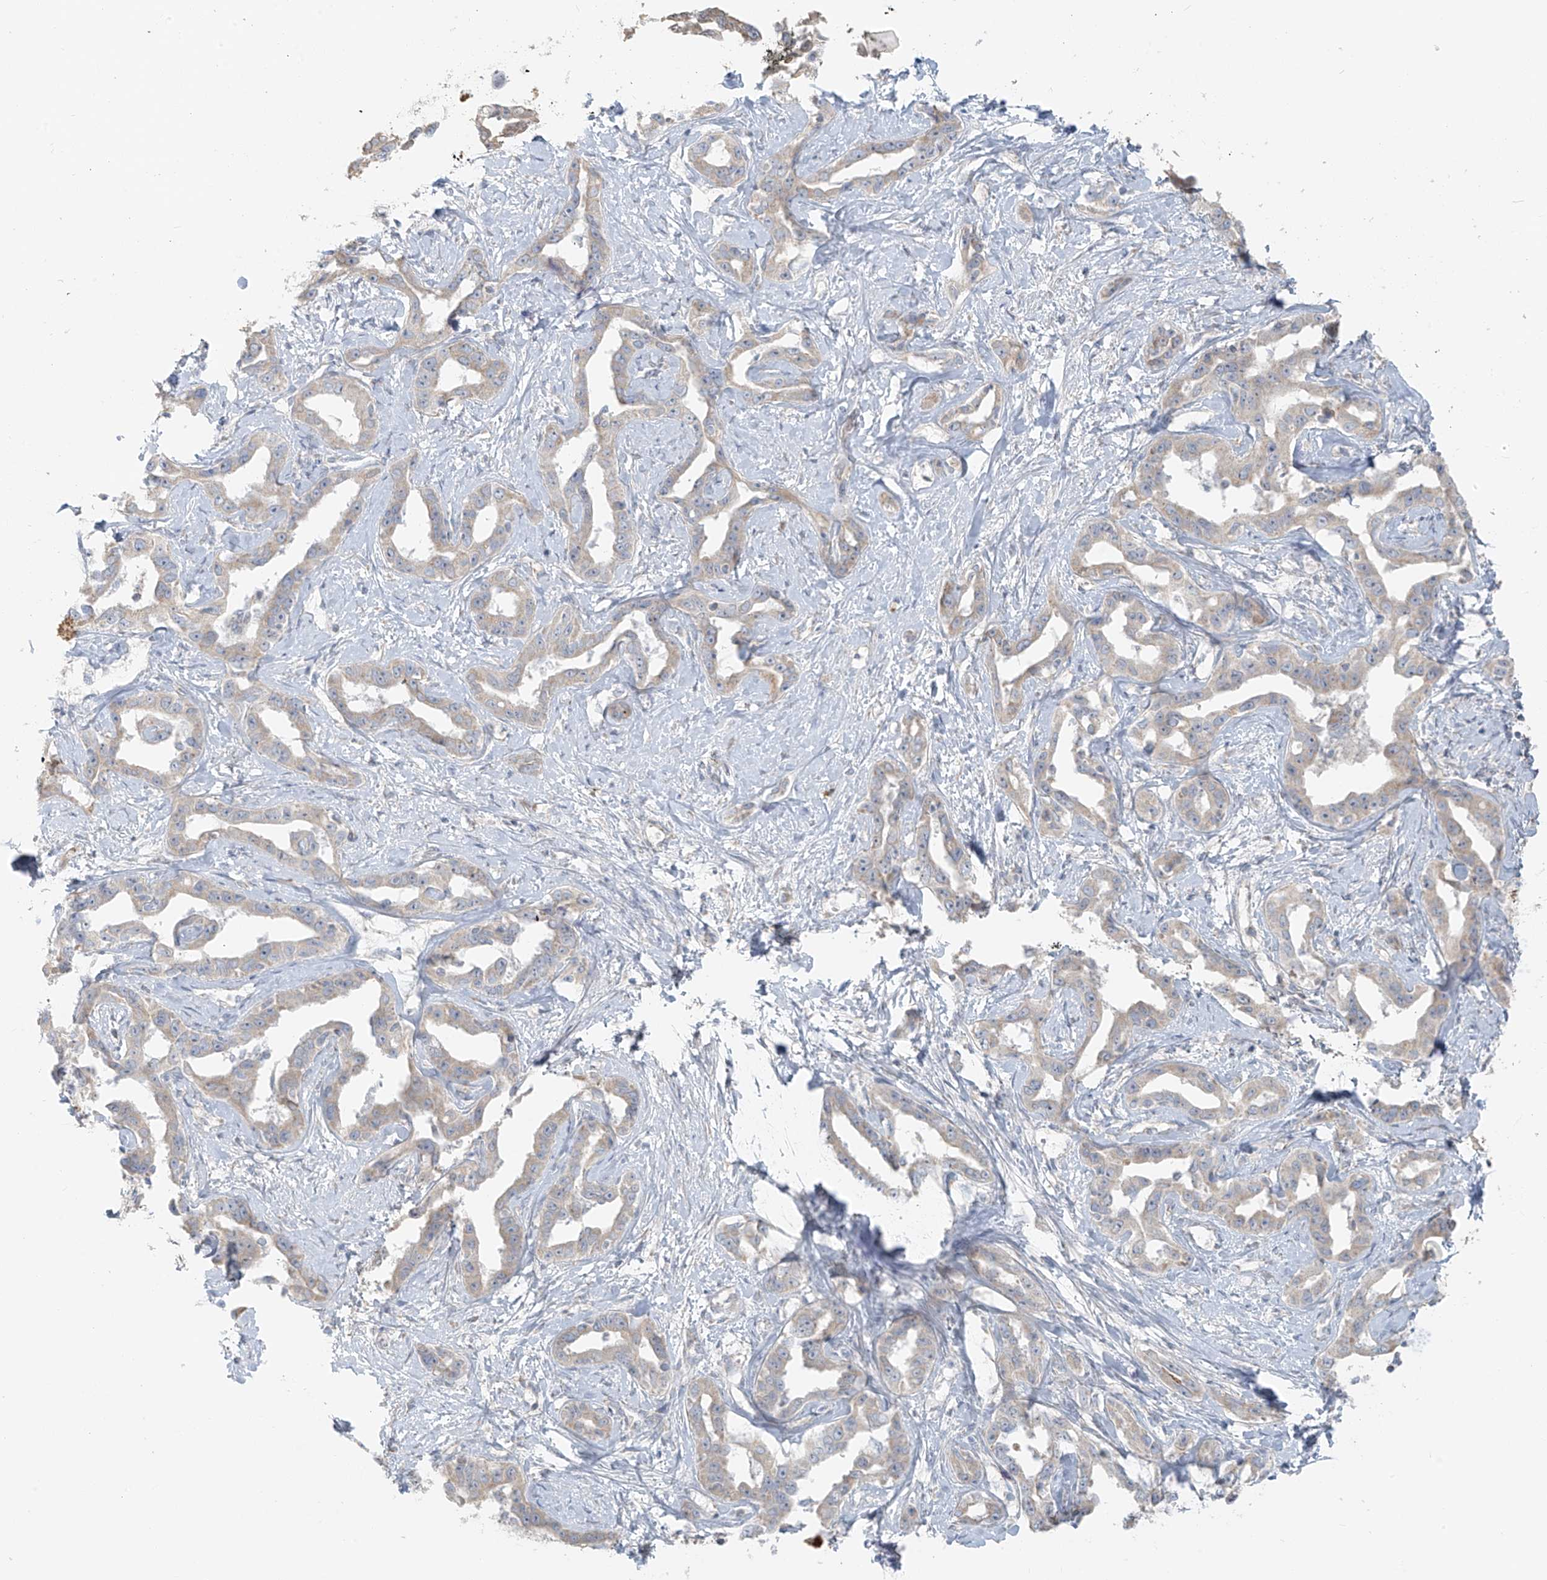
{"staining": {"intensity": "negative", "quantity": "none", "location": "none"}, "tissue": "liver cancer", "cell_type": "Tumor cells", "image_type": "cancer", "snomed": [{"axis": "morphology", "description": "Cholangiocarcinoma"}, {"axis": "topography", "description": "Liver"}], "caption": "Protein analysis of liver cancer (cholangiocarcinoma) reveals no significant positivity in tumor cells.", "gene": "UST", "patient": {"sex": "male", "age": 59}}